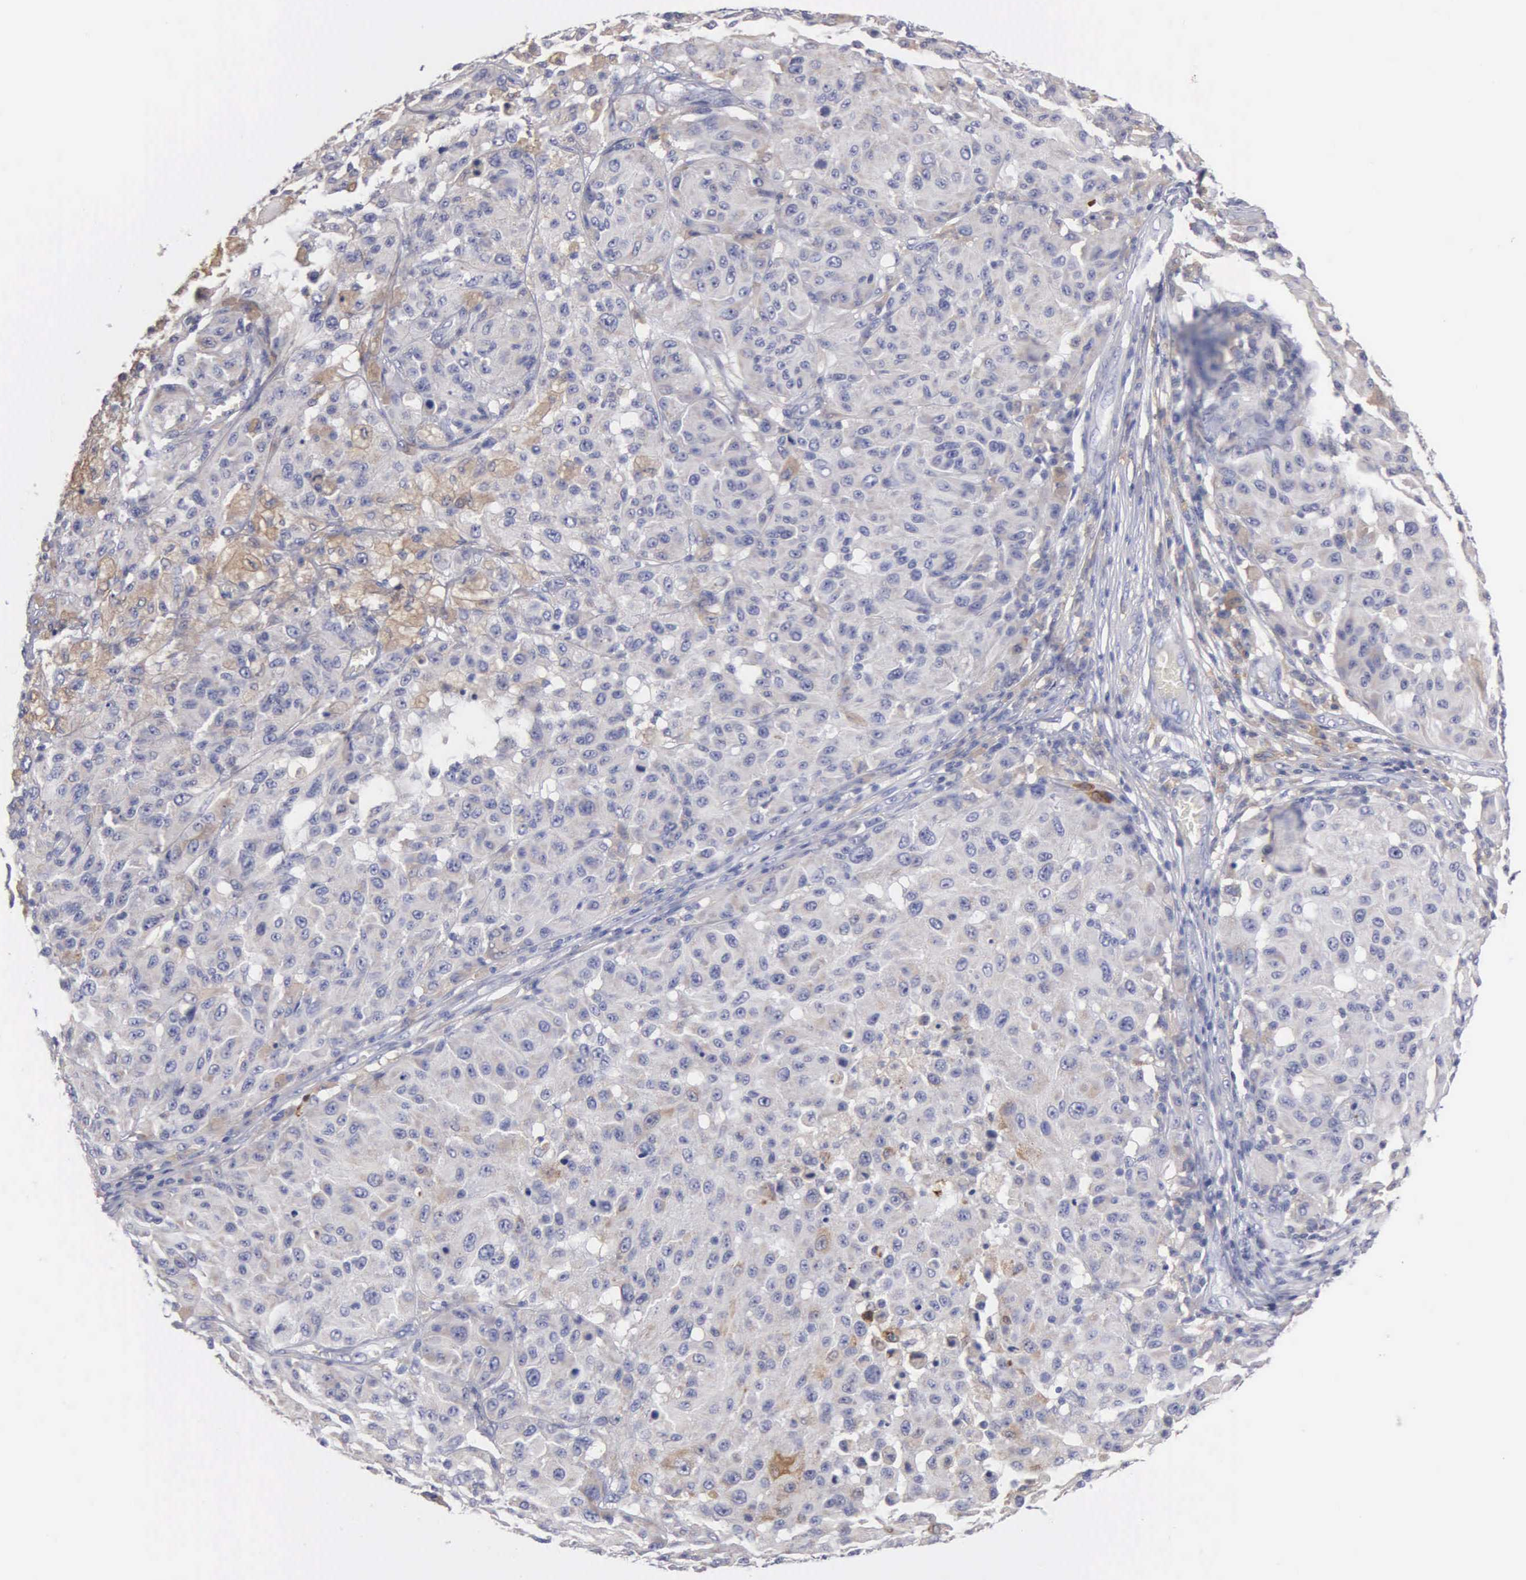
{"staining": {"intensity": "negative", "quantity": "none", "location": "none"}, "tissue": "melanoma", "cell_type": "Tumor cells", "image_type": "cancer", "snomed": [{"axis": "morphology", "description": "Malignant melanoma, NOS"}, {"axis": "topography", "description": "Skin"}], "caption": "IHC histopathology image of neoplastic tissue: melanoma stained with DAB (3,3'-diaminobenzidine) displays no significant protein expression in tumor cells. (DAB (3,3'-diaminobenzidine) IHC visualized using brightfield microscopy, high magnification).", "gene": "PTGS2", "patient": {"sex": "female", "age": 77}}